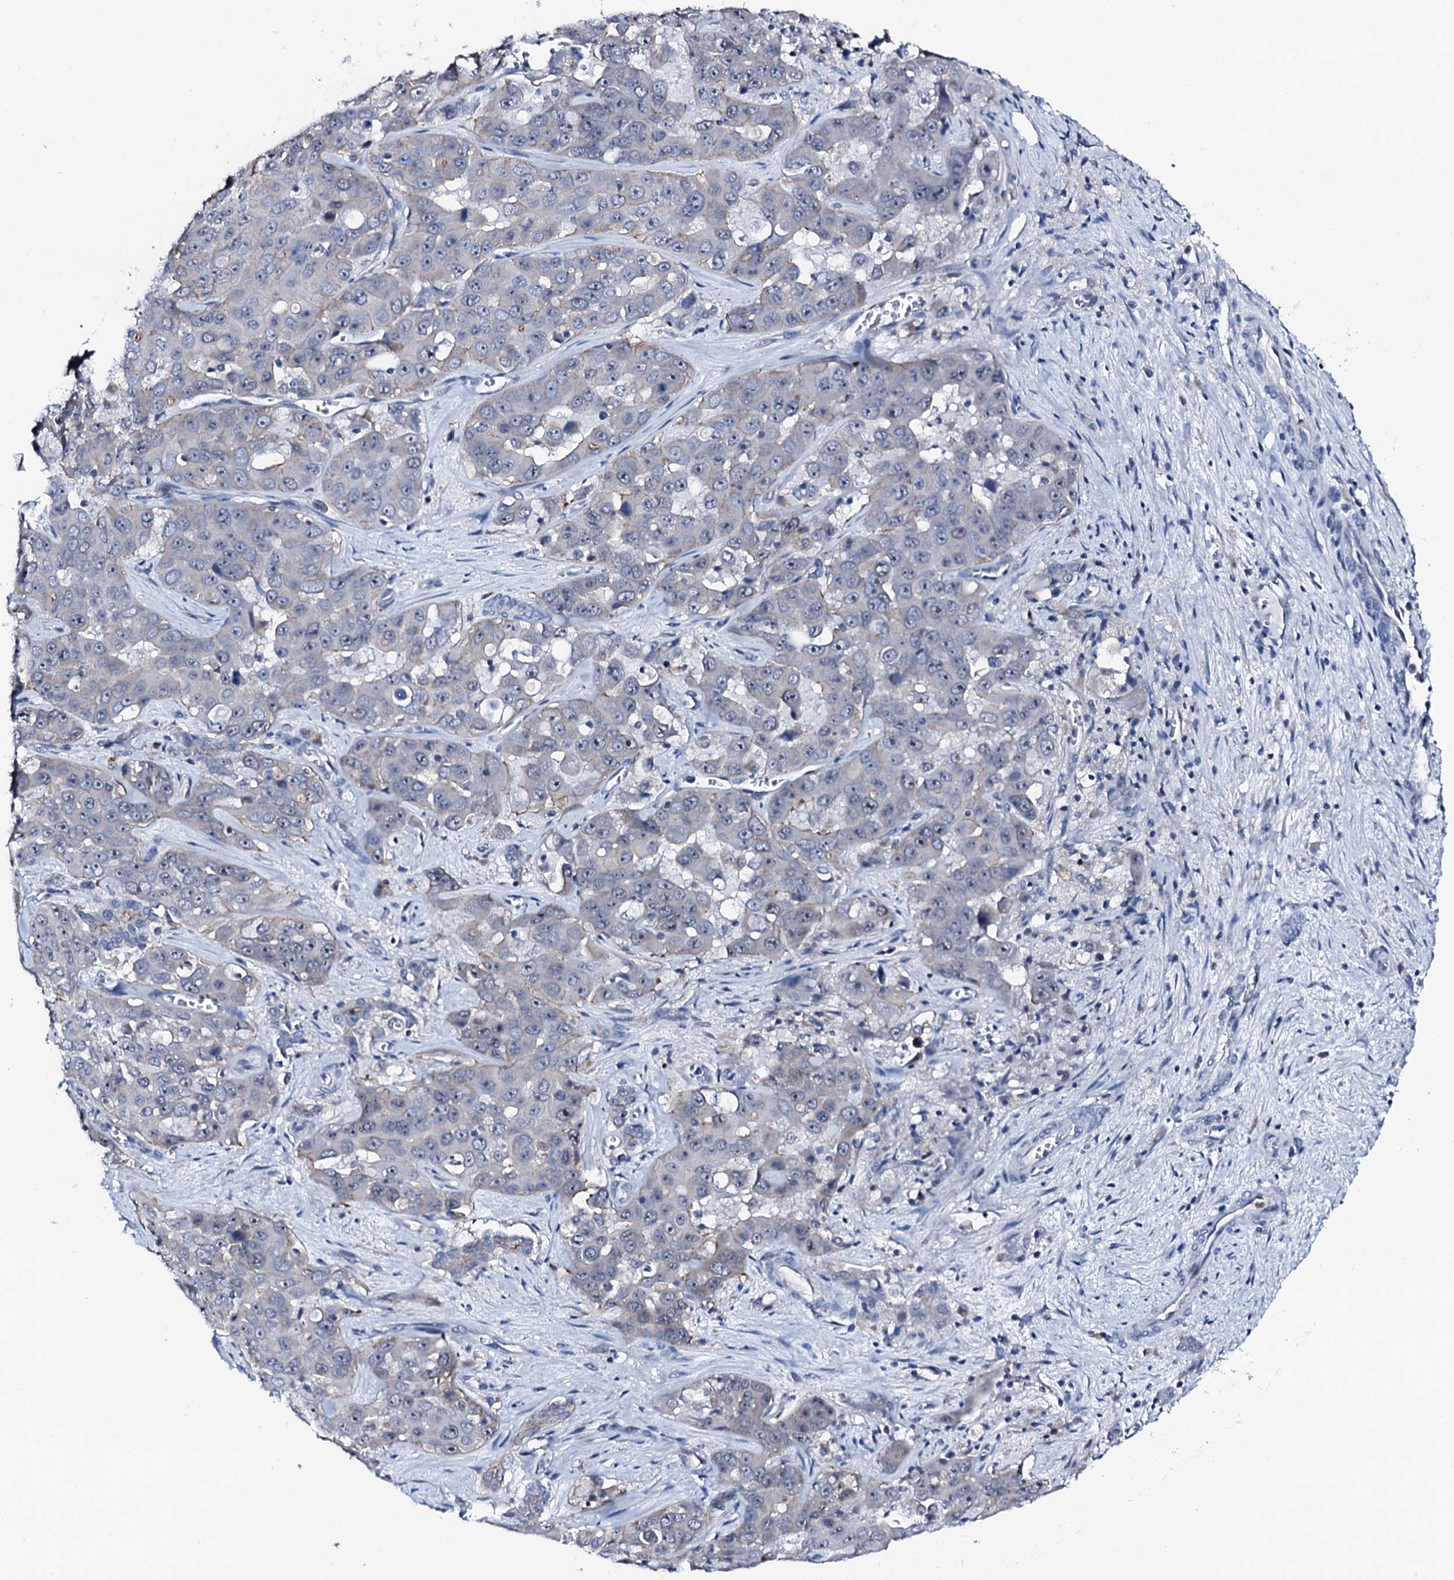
{"staining": {"intensity": "negative", "quantity": "none", "location": "none"}, "tissue": "liver cancer", "cell_type": "Tumor cells", "image_type": "cancer", "snomed": [{"axis": "morphology", "description": "Cholangiocarcinoma"}, {"axis": "topography", "description": "Liver"}], "caption": "DAB immunohistochemical staining of liver cancer demonstrates no significant positivity in tumor cells.", "gene": "TRAFD1", "patient": {"sex": "female", "age": 52}}